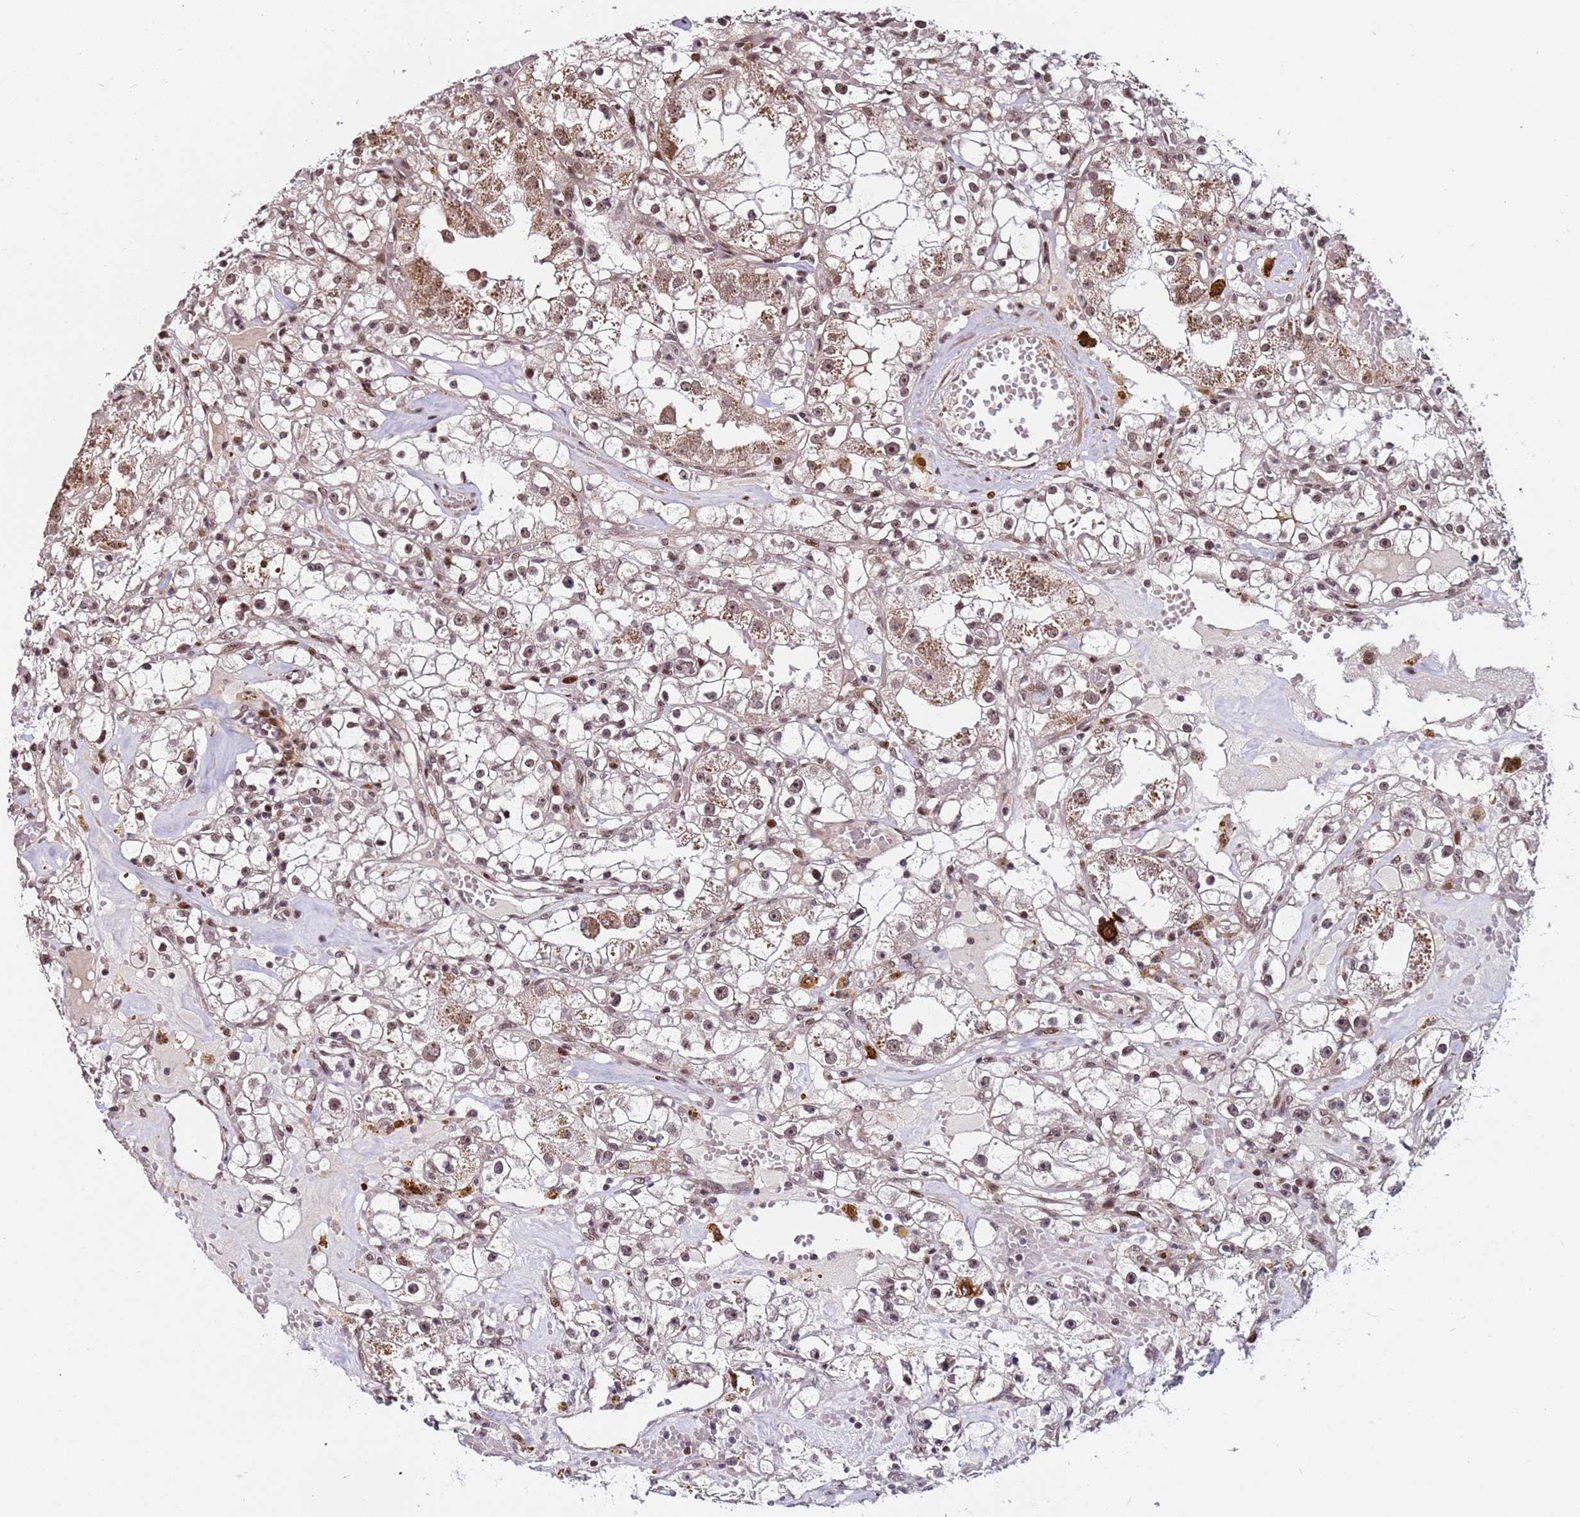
{"staining": {"intensity": "moderate", "quantity": "25%-75%", "location": "nuclear"}, "tissue": "renal cancer", "cell_type": "Tumor cells", "image_type": "cancer", "snomed": [{"axis": "morphology", "description": "Adenocarcinoma, NOS"}, {"axis": "topography", "description": "Kidney"}], "caption": "Renal adenocarcinoma stained for a protein demonstrates moderate nuclear positivity in tumor cells. The staining was performed using DAB (3,3'-diaminobenzidine) to visualize the protein expression in brown, while the nuclei were stained in blue with hematoxylin (Magnification: 20x).", "gene": "PPM1H", "patient": {"sex": "male", "age": 56}}